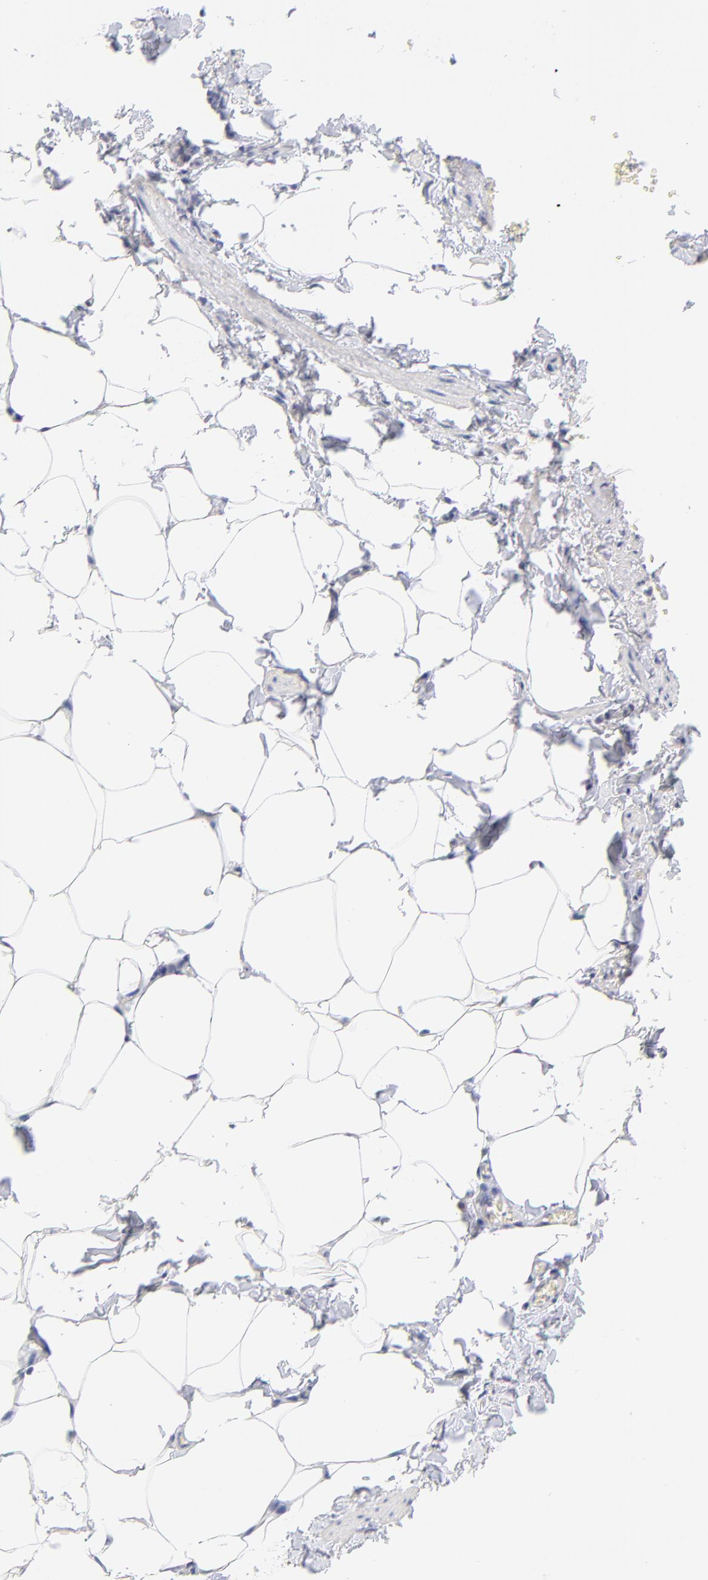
{"staining": {"intensity": "negative", "quantity": "none", "location": "none"}, "tissue": "adipose tissue", "cell_type": "Adipocytes", "image_type": "normal", "snomed": [{"axis": "morphology", "description": "Normal tissue, NOS"}, {"axis": "topography", "description": "Vascular tissue"}], "caption": "A high-resolution photomicrograph shows IHC staining of unremarkable adipose tissue, which demonstrates no significant expression in adipocytes. (Immunohistochemistry, brightfield microscopy, high magnification).", "gene": "ZNF74", "patient": {"sex": "male", "age": 41}}